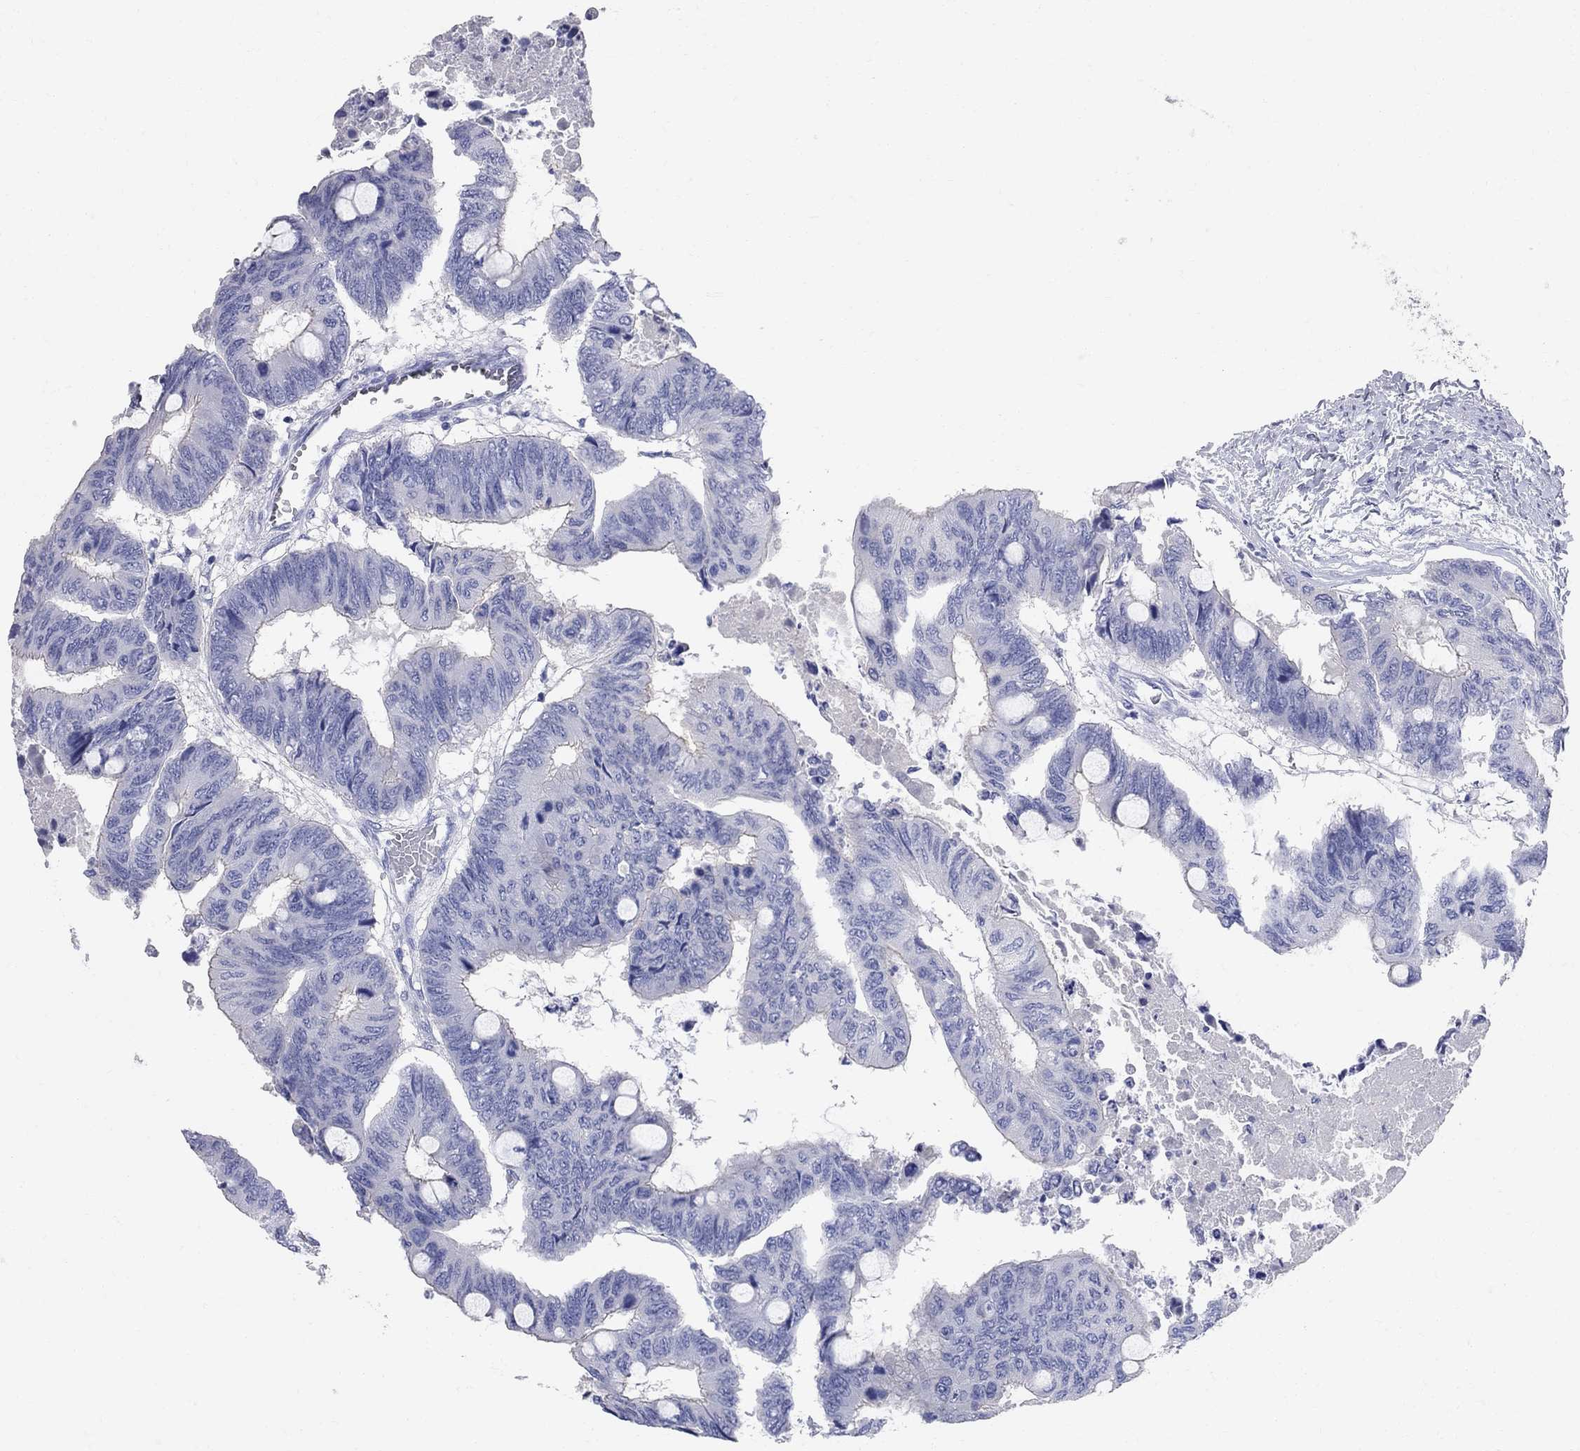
{"staining": {"intensity": "negative", "quantity": "none", "location": "none"}, "tissue": "colorectal cancer", "cell_type": "Tumor cells", "image_type": "cancer", "snomed": [{"axis": "morphology", "description": "Normal tissue, NOS"}, {"axis": "morphology", "description": "Adenocarcinoma, NOS"}, {"axis": "topography", "description": "Rectum"}, {"axis": "topography", "description": "Peripheral nerve tissue"}], "caption": "Immunohistochemistry photomicrograph of neoplastic tissue: human adenocarcinoma (colorectal) stained with DAB displays no significant protein positivity in tumor cells.", "gene": "AOX1", "patient": {"sex": "male", "age": 92}}